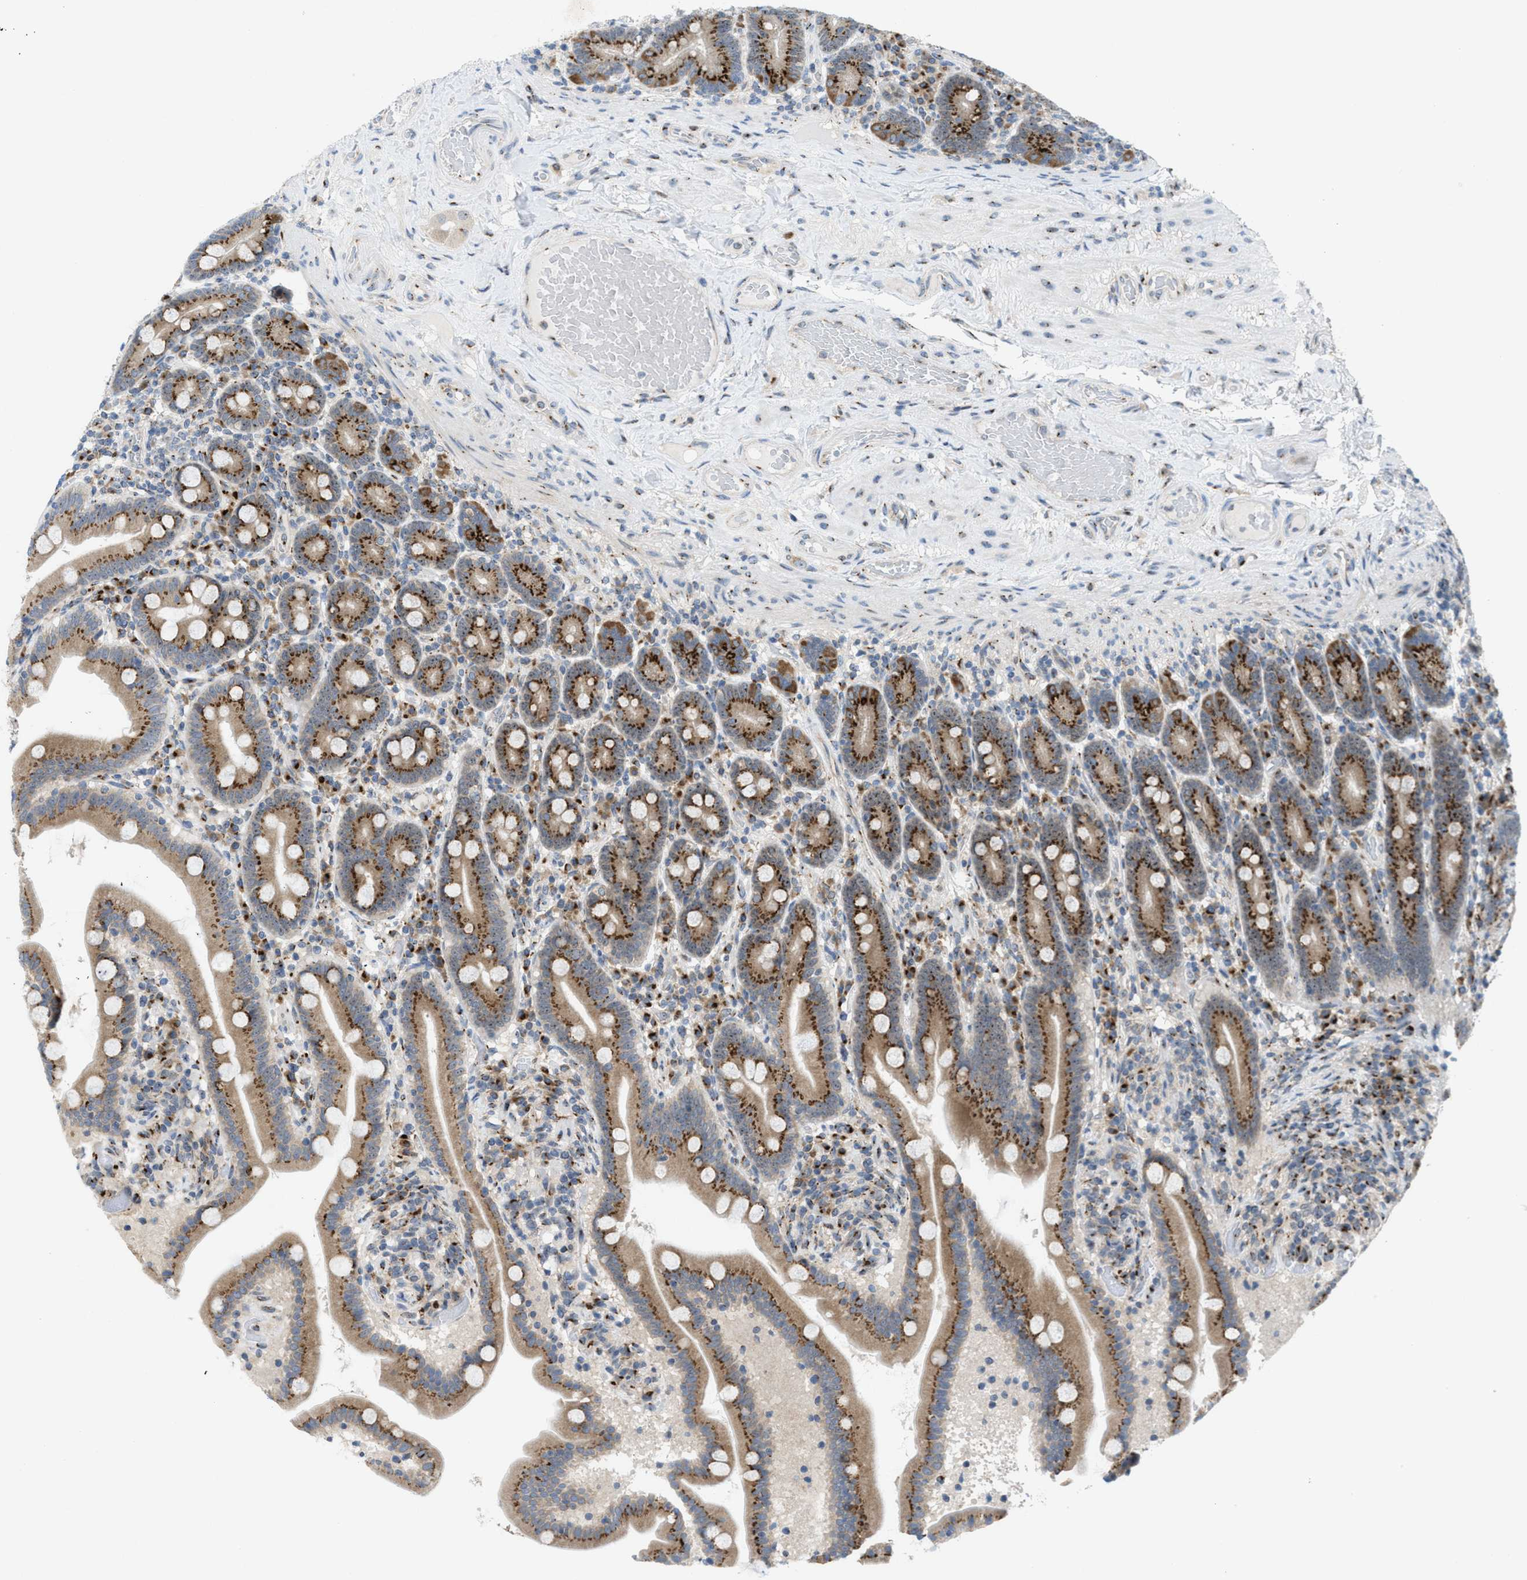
{"staining": {"intensity": "strong", "quantity": ">75%", "location": "cytoplasmic/membranous"}, "tissue": "duodenum", "cell_type": "Glandular cells", "image_type": "normal", "snomed": [{"axis": "morphology", "description": "Normal tissue, NOS"}, {"axis": "topography", "description": "Duodenum"}], "caption": "Immunohistochemical staining of normal duodenum reveals >75% levels of strong cytoplasmic/membranous protein staining in approximately >75% of glandular cells.", "gene": "SLC38A10", "patient": {"sex": "male", "age": 54}}